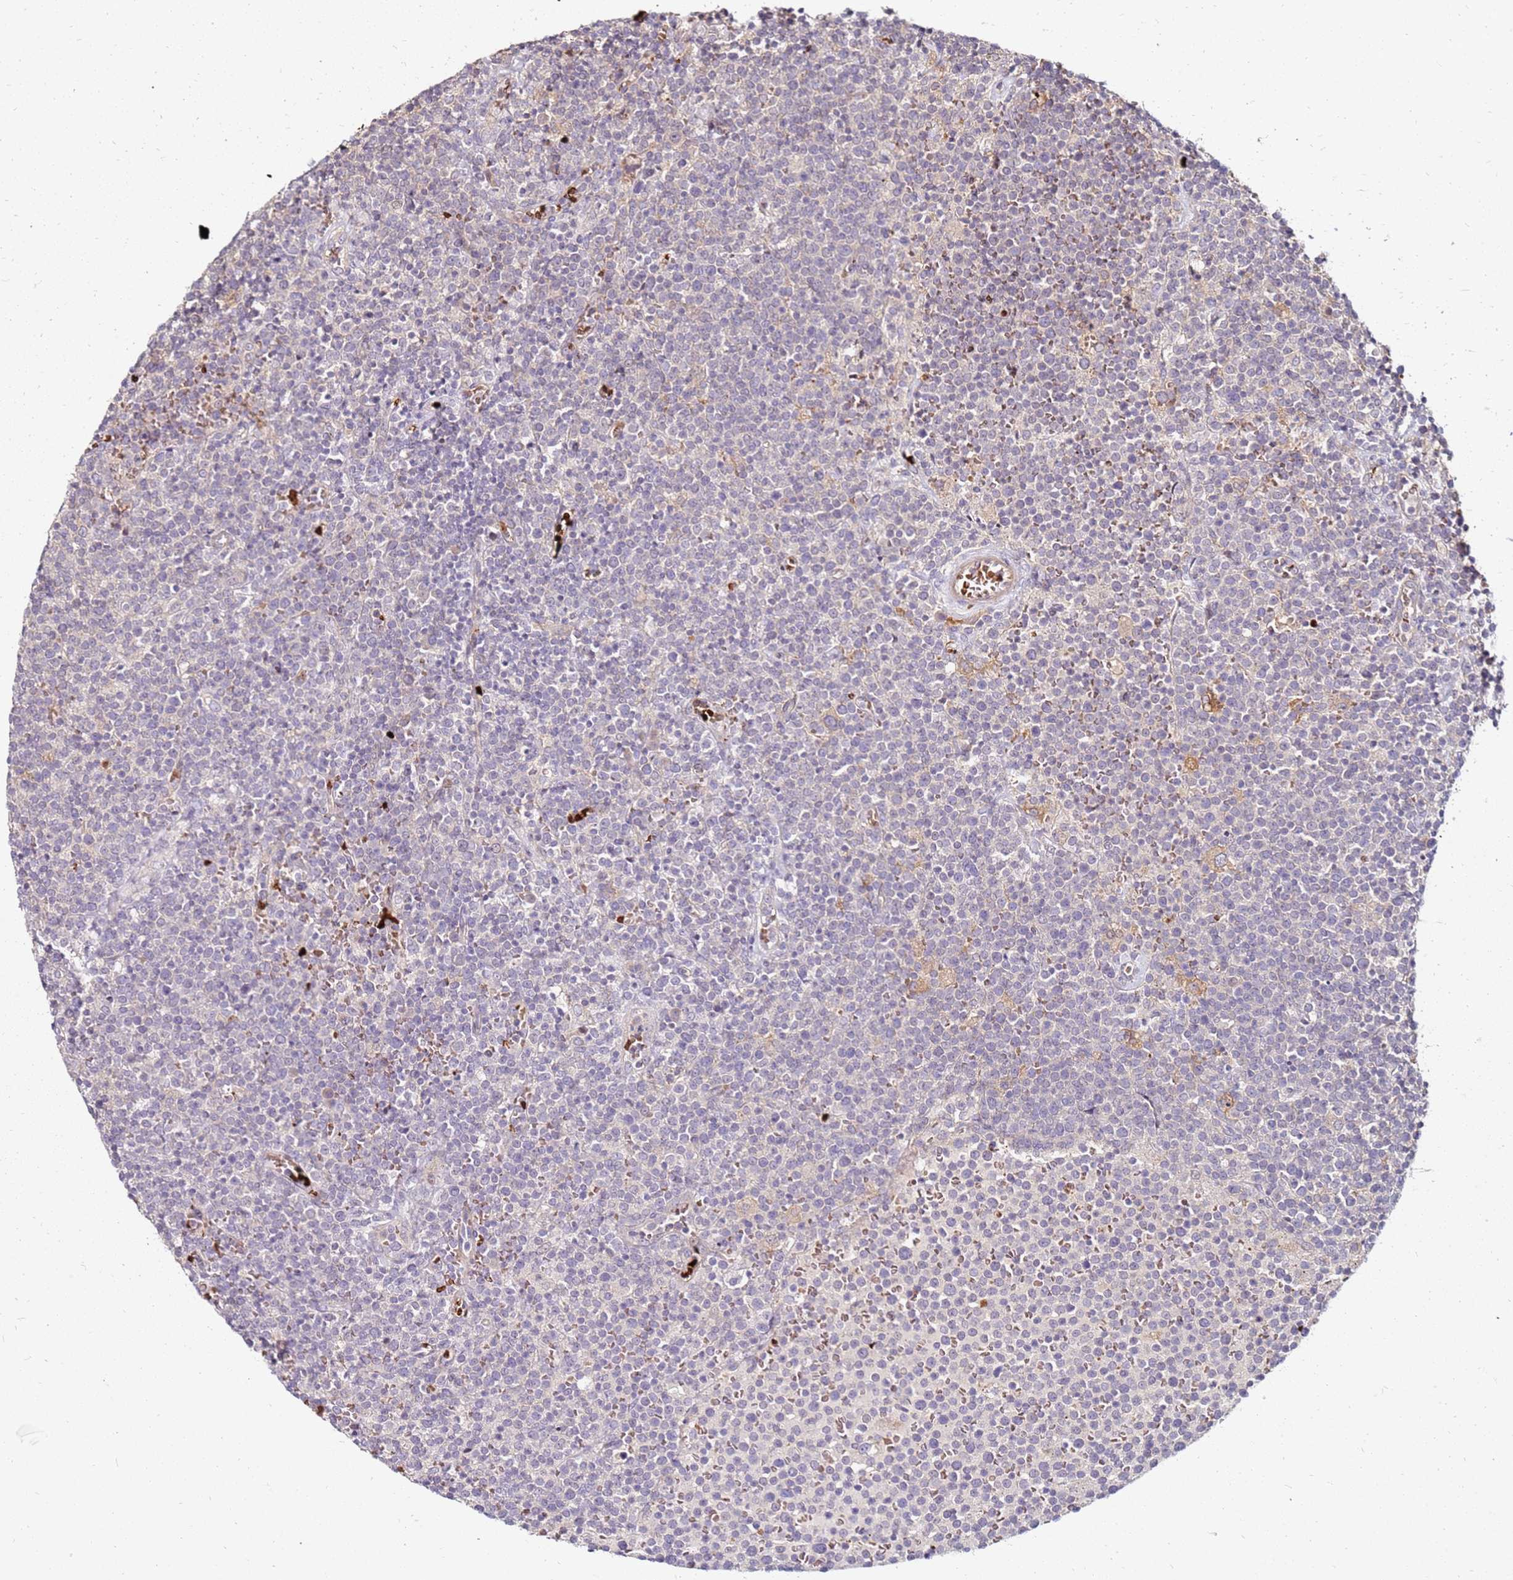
{"staining": {"intensity": "weak", "quantity": "<25%", "location": "cytoplasmic/membranous"}, "tissue": "lymphoma", "cell_type": "Tumor cells", "image_type": "cancer", "snomed": [{"axis": "morphology", "description": "Malignant lymphoma, non-Hodgkin's type, High grade"}, {"axis": "topography", "description": "Lymph node"}], "caption": "An image of human lymphoma is negative for staining in tumor cells.", "gene": "RNF11", "patient": {"sex": "male", "age": 61}}